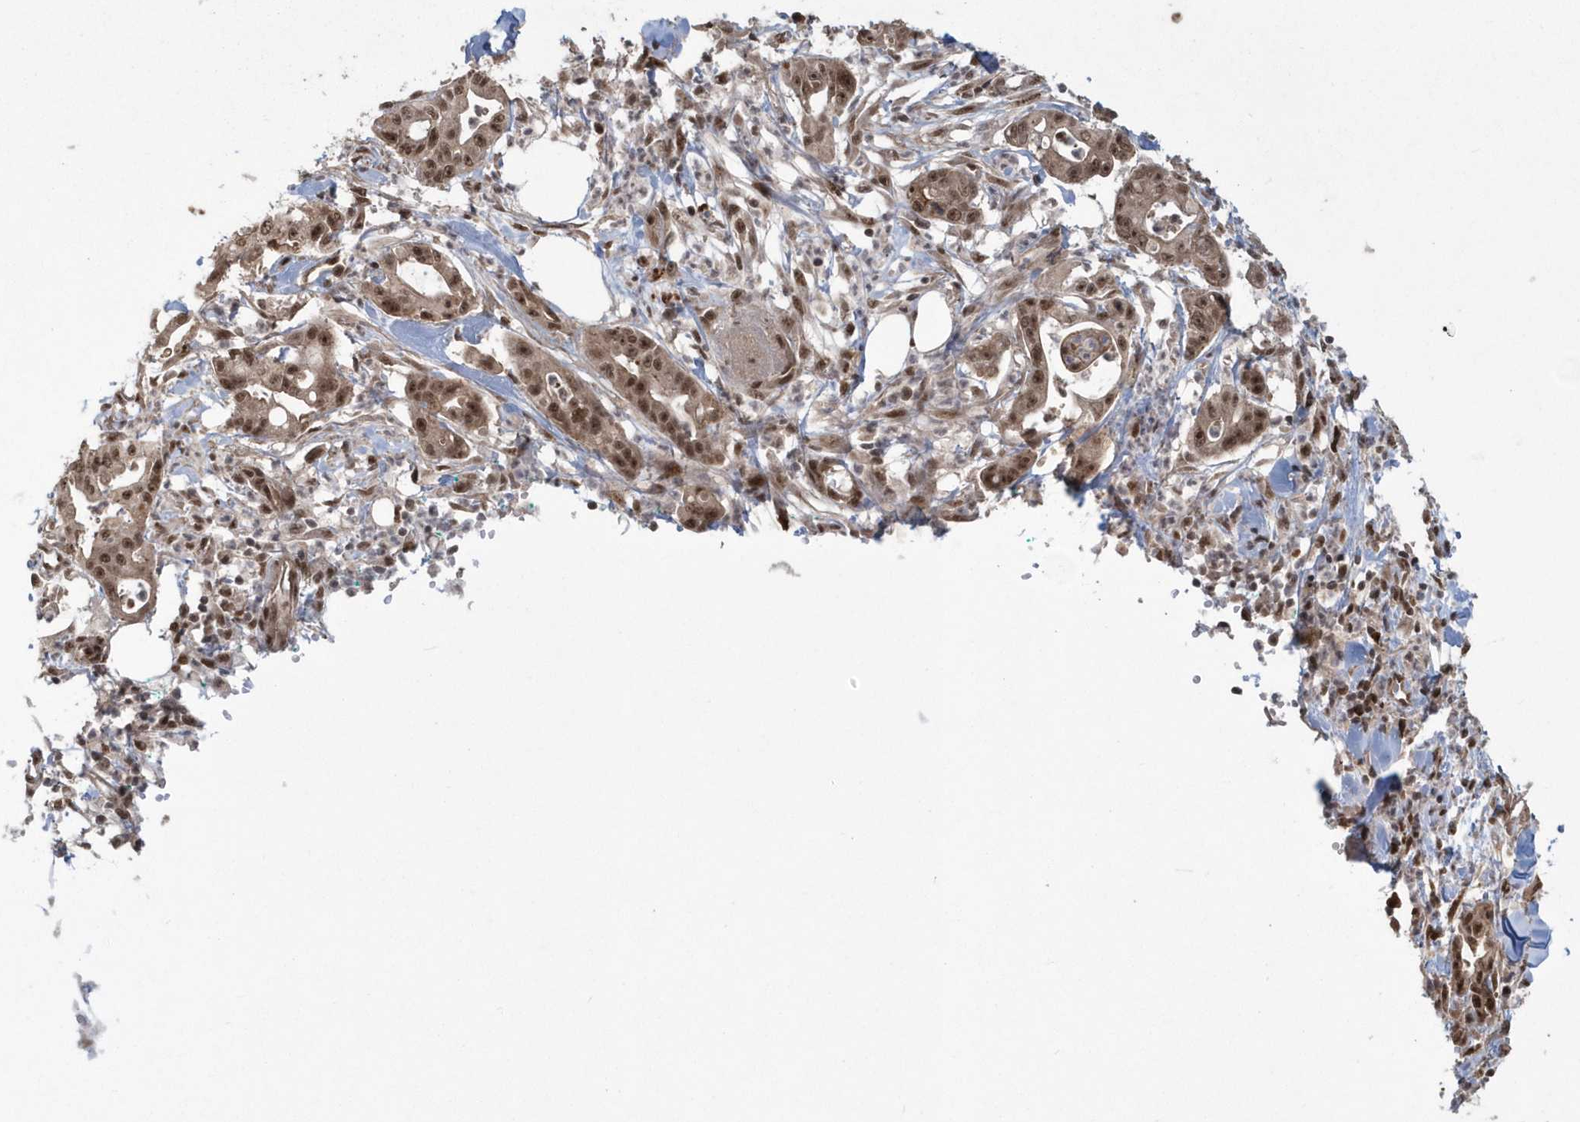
{"staining": {"intensity": "moderate", "quantity": ">75%", "location": "cytoplasmic/membranous,nuclear"}, "tissue": "pancreatic cancer", "cell_type": "Tumor cells", "image_type": "cancer", "snomed": [{"axis": "morphology", "description": "Adenocarcinoma, NOS"}, {"axis": "topography", "description": "Pancreas"}], "caption": "IHC (DAB (3,3'-diaminobenzidine)) staining of human pancreatic adenocarcinoma demonstrates moderate cytoplasmic/membranous and nuclear protein positivity in approximately >75% of tumor cells.", "gene": "EPB41L4A", "patient": {"sex": "male", "age": 68}}